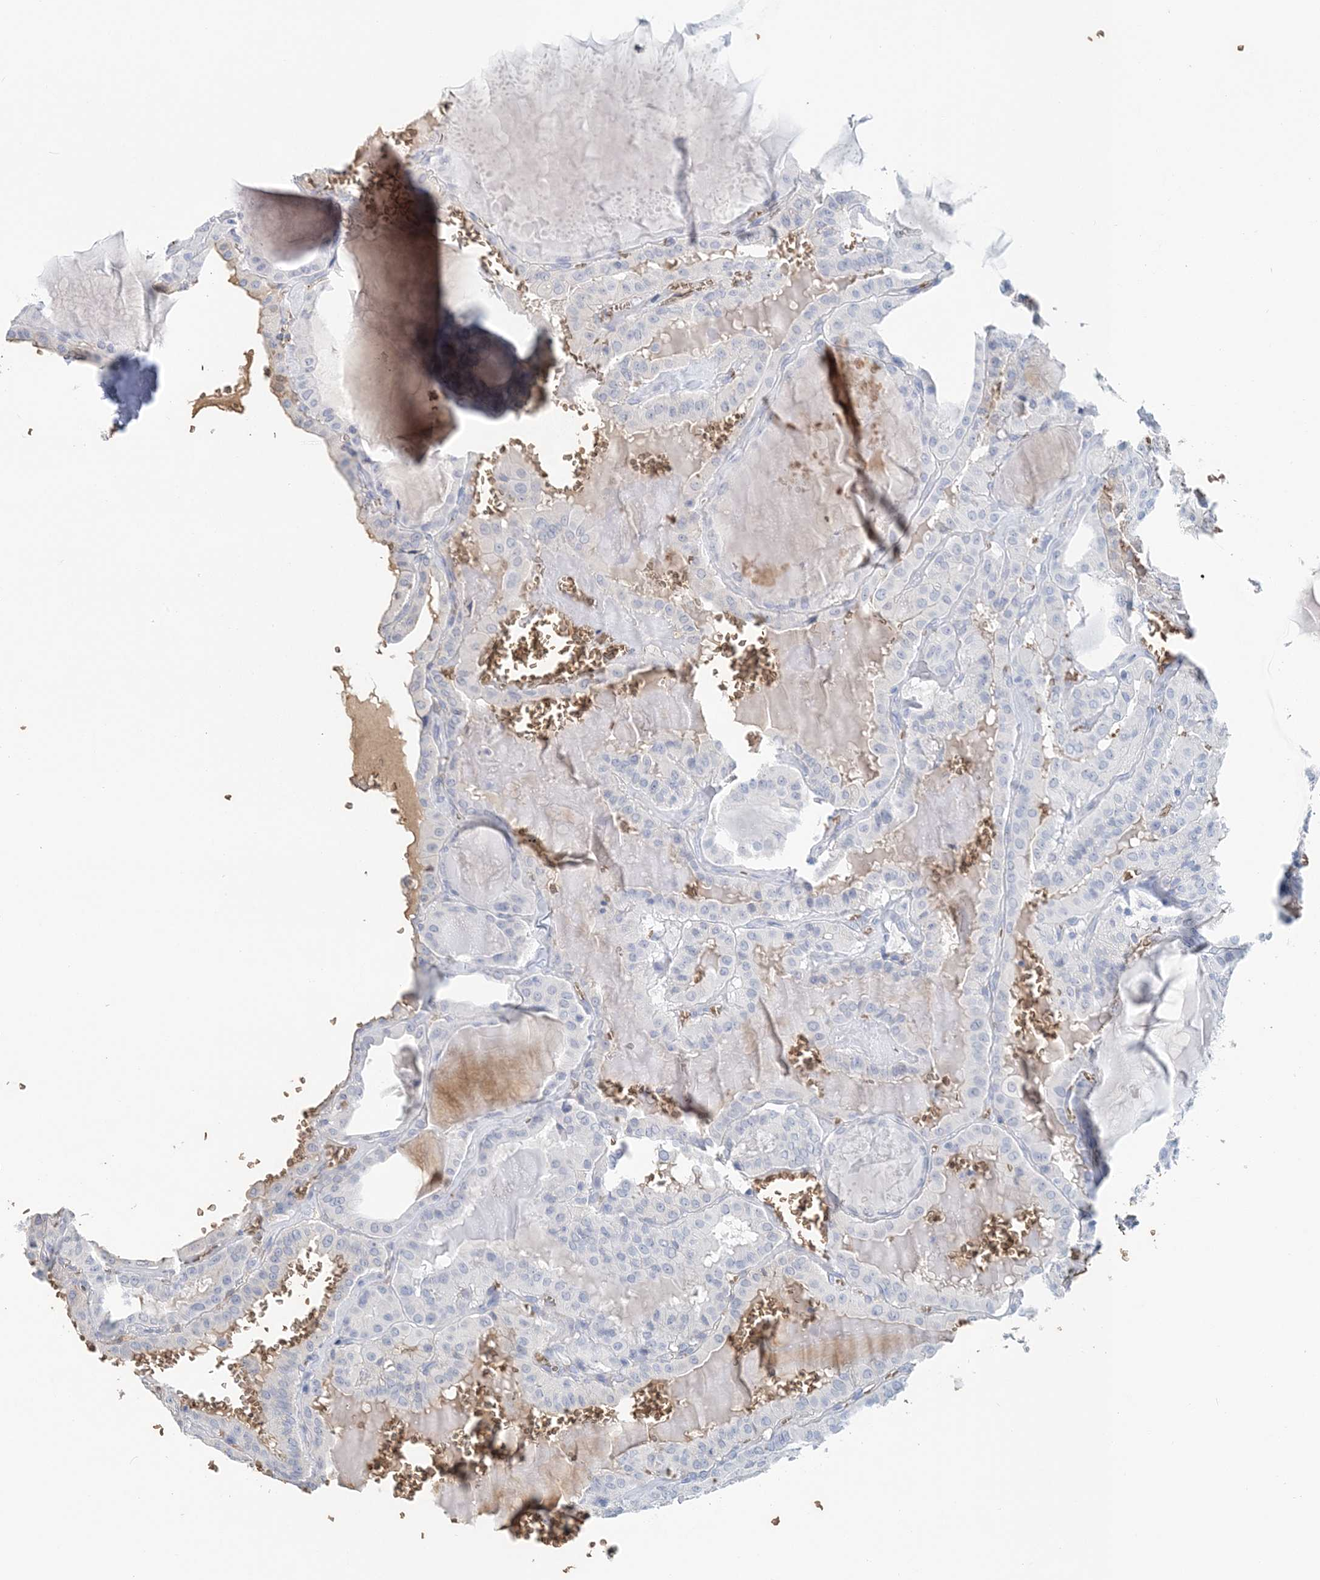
{"staining": {"intensity": "negative", "quantity": "none", "location": "none"}, "tissue": "thyroid cancer", "cell_type": "Tumor cells", "image_type": "cancer", "snomed": [{"axis": "morphology", "description": "Papillary adenocarcinoma, NOS"}, {"axis": "topography", "description": "Thyroid gland"}], "caption": "The micrograph demonstrates no staining of tumor cells in thyroid cancer (papillary adenocarcinoma).", "gene": "HBD", "patient": {"sex": "male", "age": 52}}